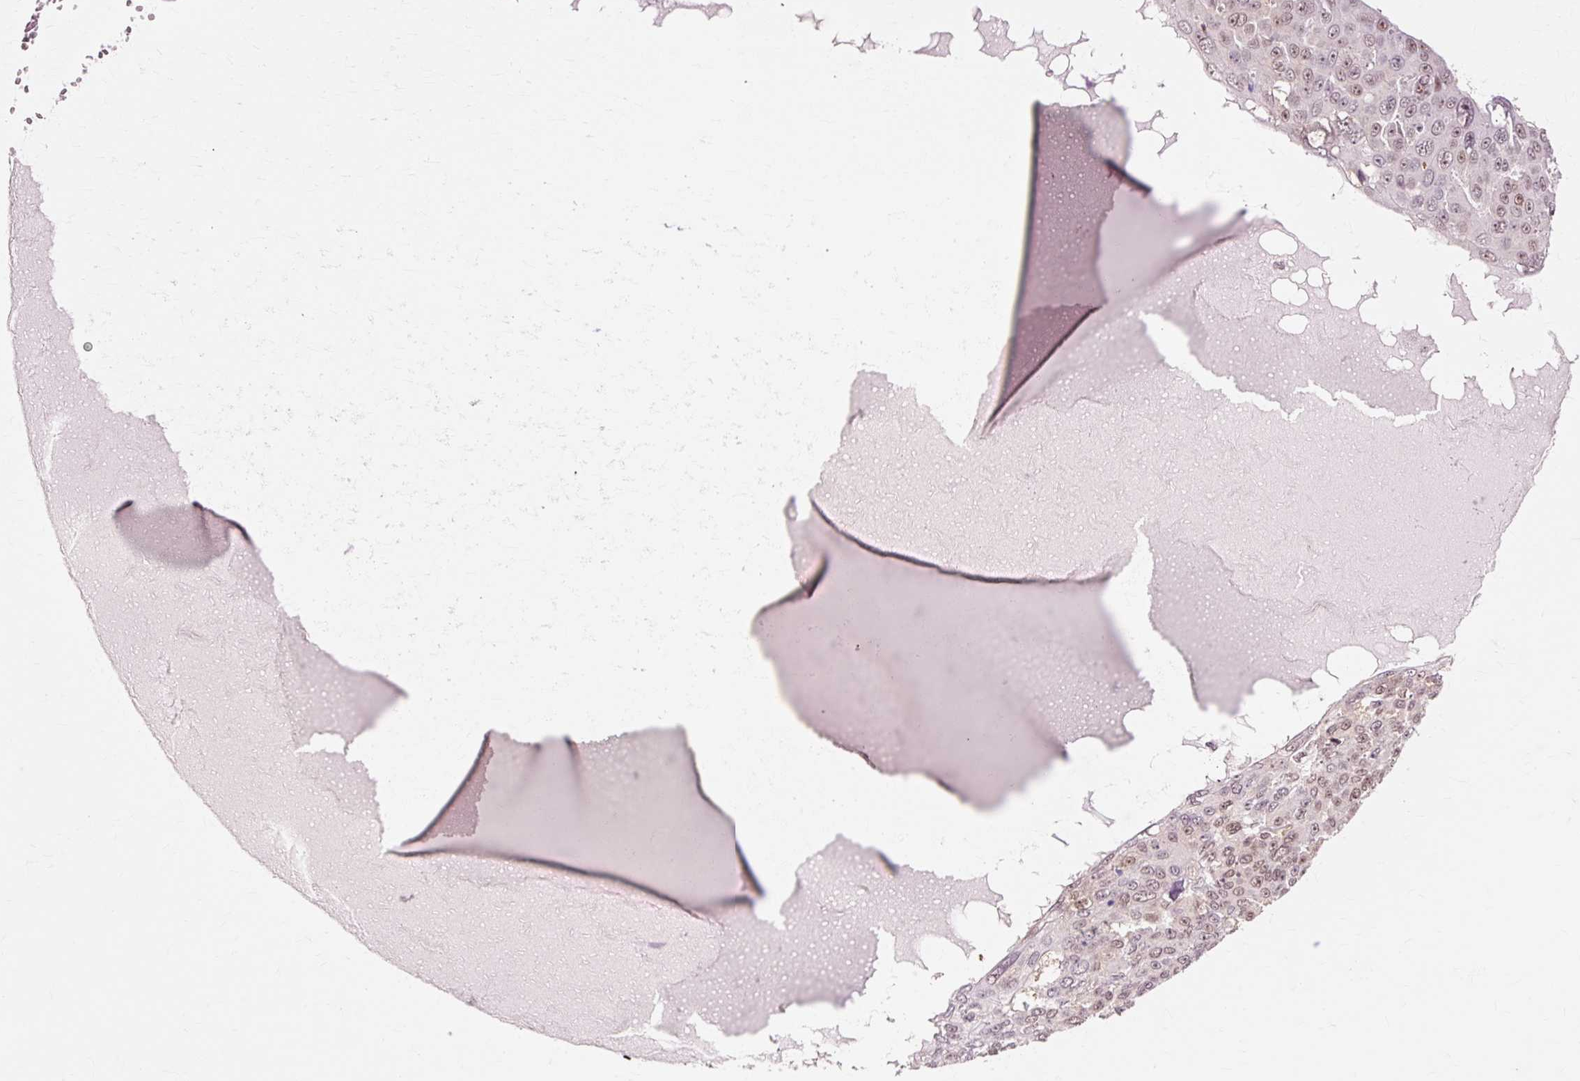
{"staining": {"intensity": "weak", "quantity": "25%-75%", "location": "nuclear"}, "tissue": "skin cancer", "cell_type": "Tumor cells", "image_type": "cancer", "snomed": [{"axis": "morphology", "description": "Squamous cell carcinoma, NOS"}, {"axis": "topography", "description": "Skin"}], "caption": "Brown immunohistochemical staining in skin cancer (squamous cell carcinoma) exhibits weak nuclear positivity in about 25%-75% of tumor cells. (Brightfield microscopy of DAB IHC at high magnification).", "gene": "MACROD2", "patient": {"sex": "male", "age": 71}}